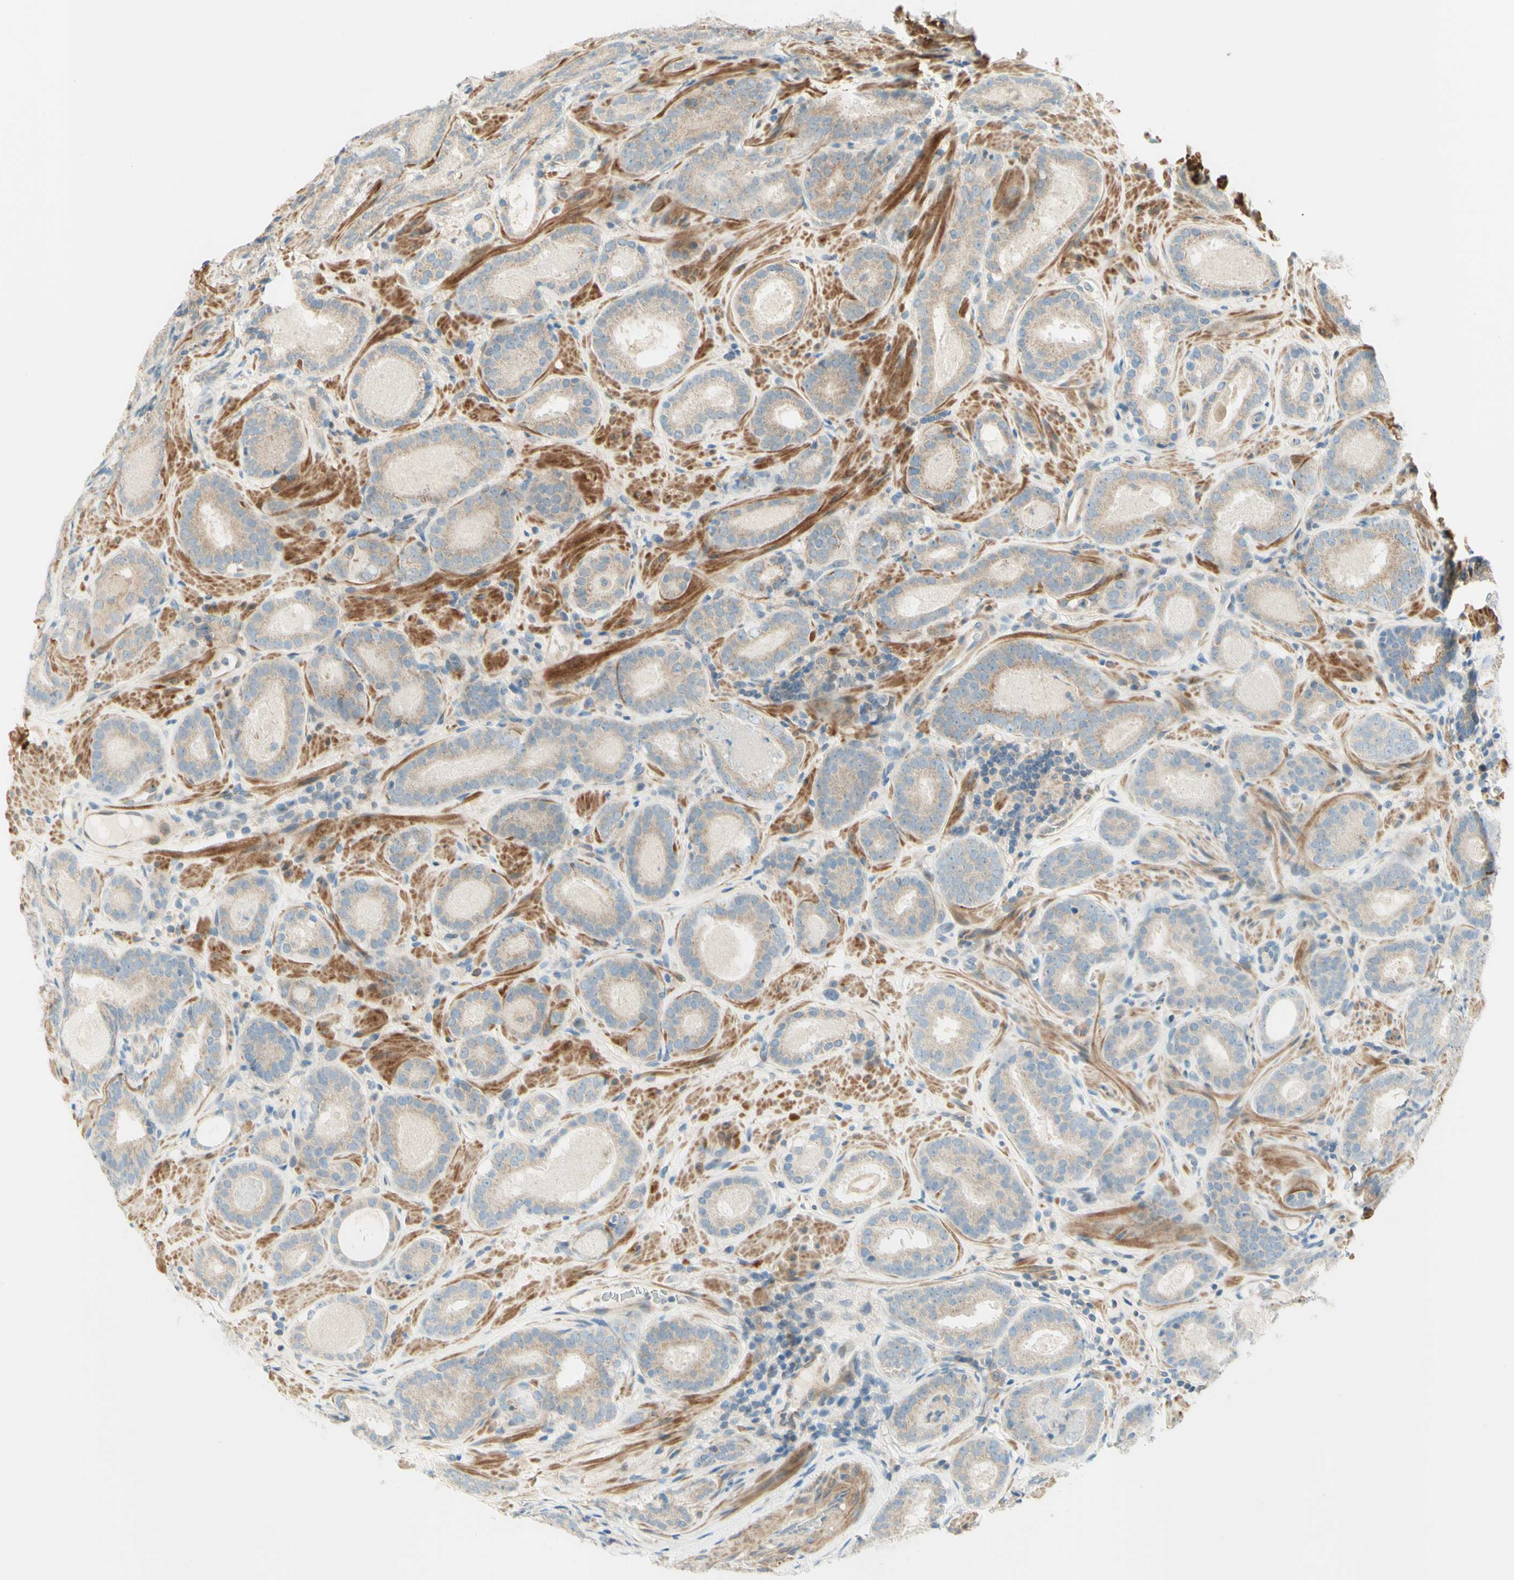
{"staining": {"intensity": "weak", "quantity": "25%-75%", "location": "cytoplasmic/membranous"}, "tissue": "prostate cancer", "cell_type": "Tumor cells", "image_type": "cancer", "snomed": [{"axis": "morphology", "description": "Adenocarcinoma, Low grade"}, {"axis": "topography", "description": "Prostate"}], "caption": "Immunohistochemistry (IHC) of prostate cancer shows low levels of weak cytoplasmic/membranous positivity in about 25%-75% of tumor cells. The protein is stained brown, and the nuclei are stained in blue (DAB IHC with brightfield microscopy, high magnification).", "gene": "PROM1", "patient": {"sex": "male", "age": 69}}